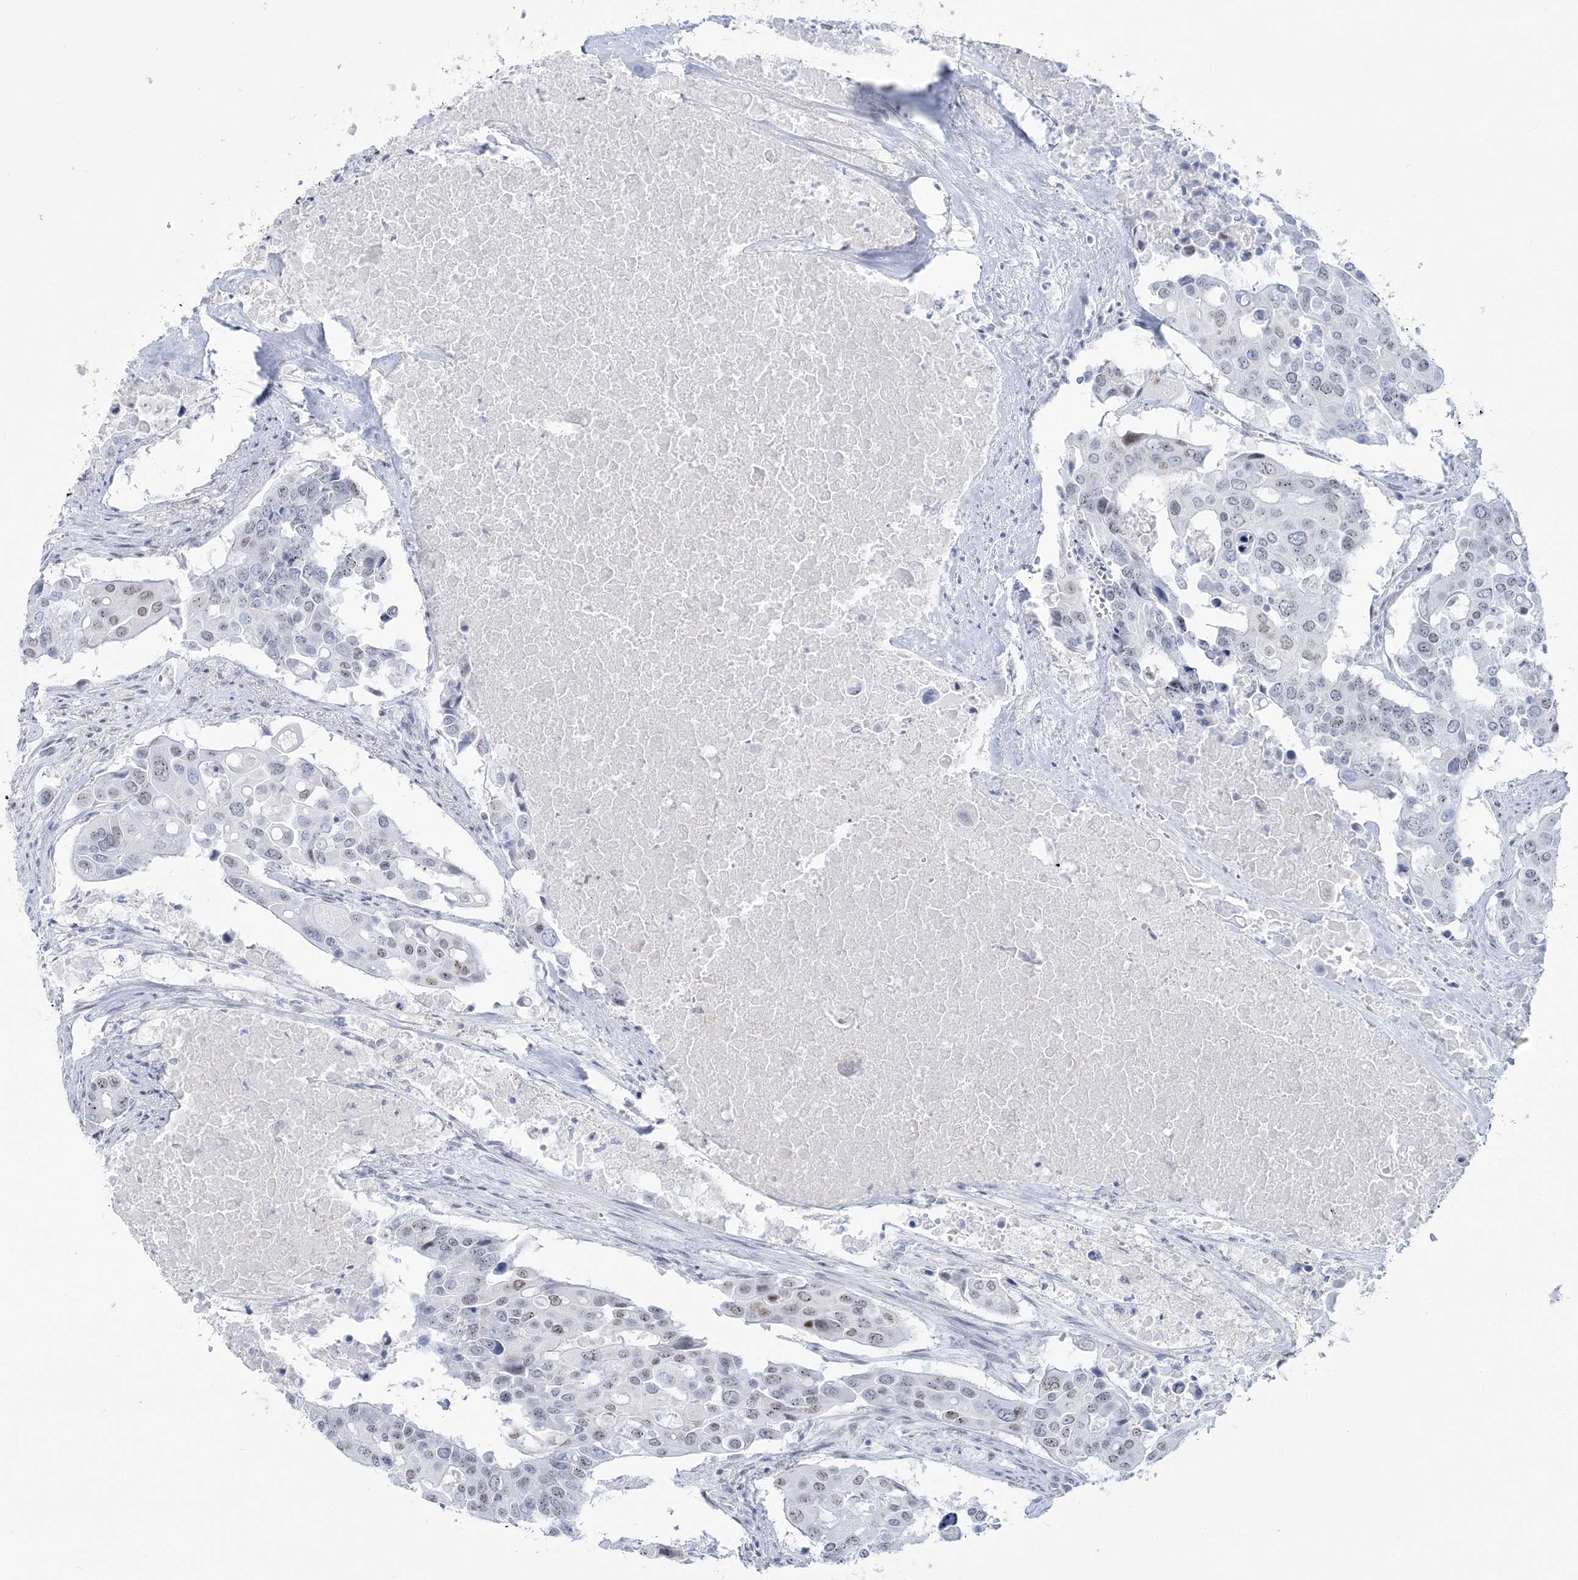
{"staining": {"intensity": "weak", "quantity": "<25%", "location": "nuclear"}, "tissue": "colorectal cancer", "cell_type": "Tumor cells", "image_type": "cancer", "snomed": [{"axis": "morphology", "description": "Adenocarcinoma, NOS"}, {"axis": "topography", "description": "Colon"}], "caption": "Human colorectal cancer stained for a protein using immunohistochemistry demonstrates no expression in tumor cells.", "gene": "ZNF843", "patient": {"sex": "male", "age": 77}}